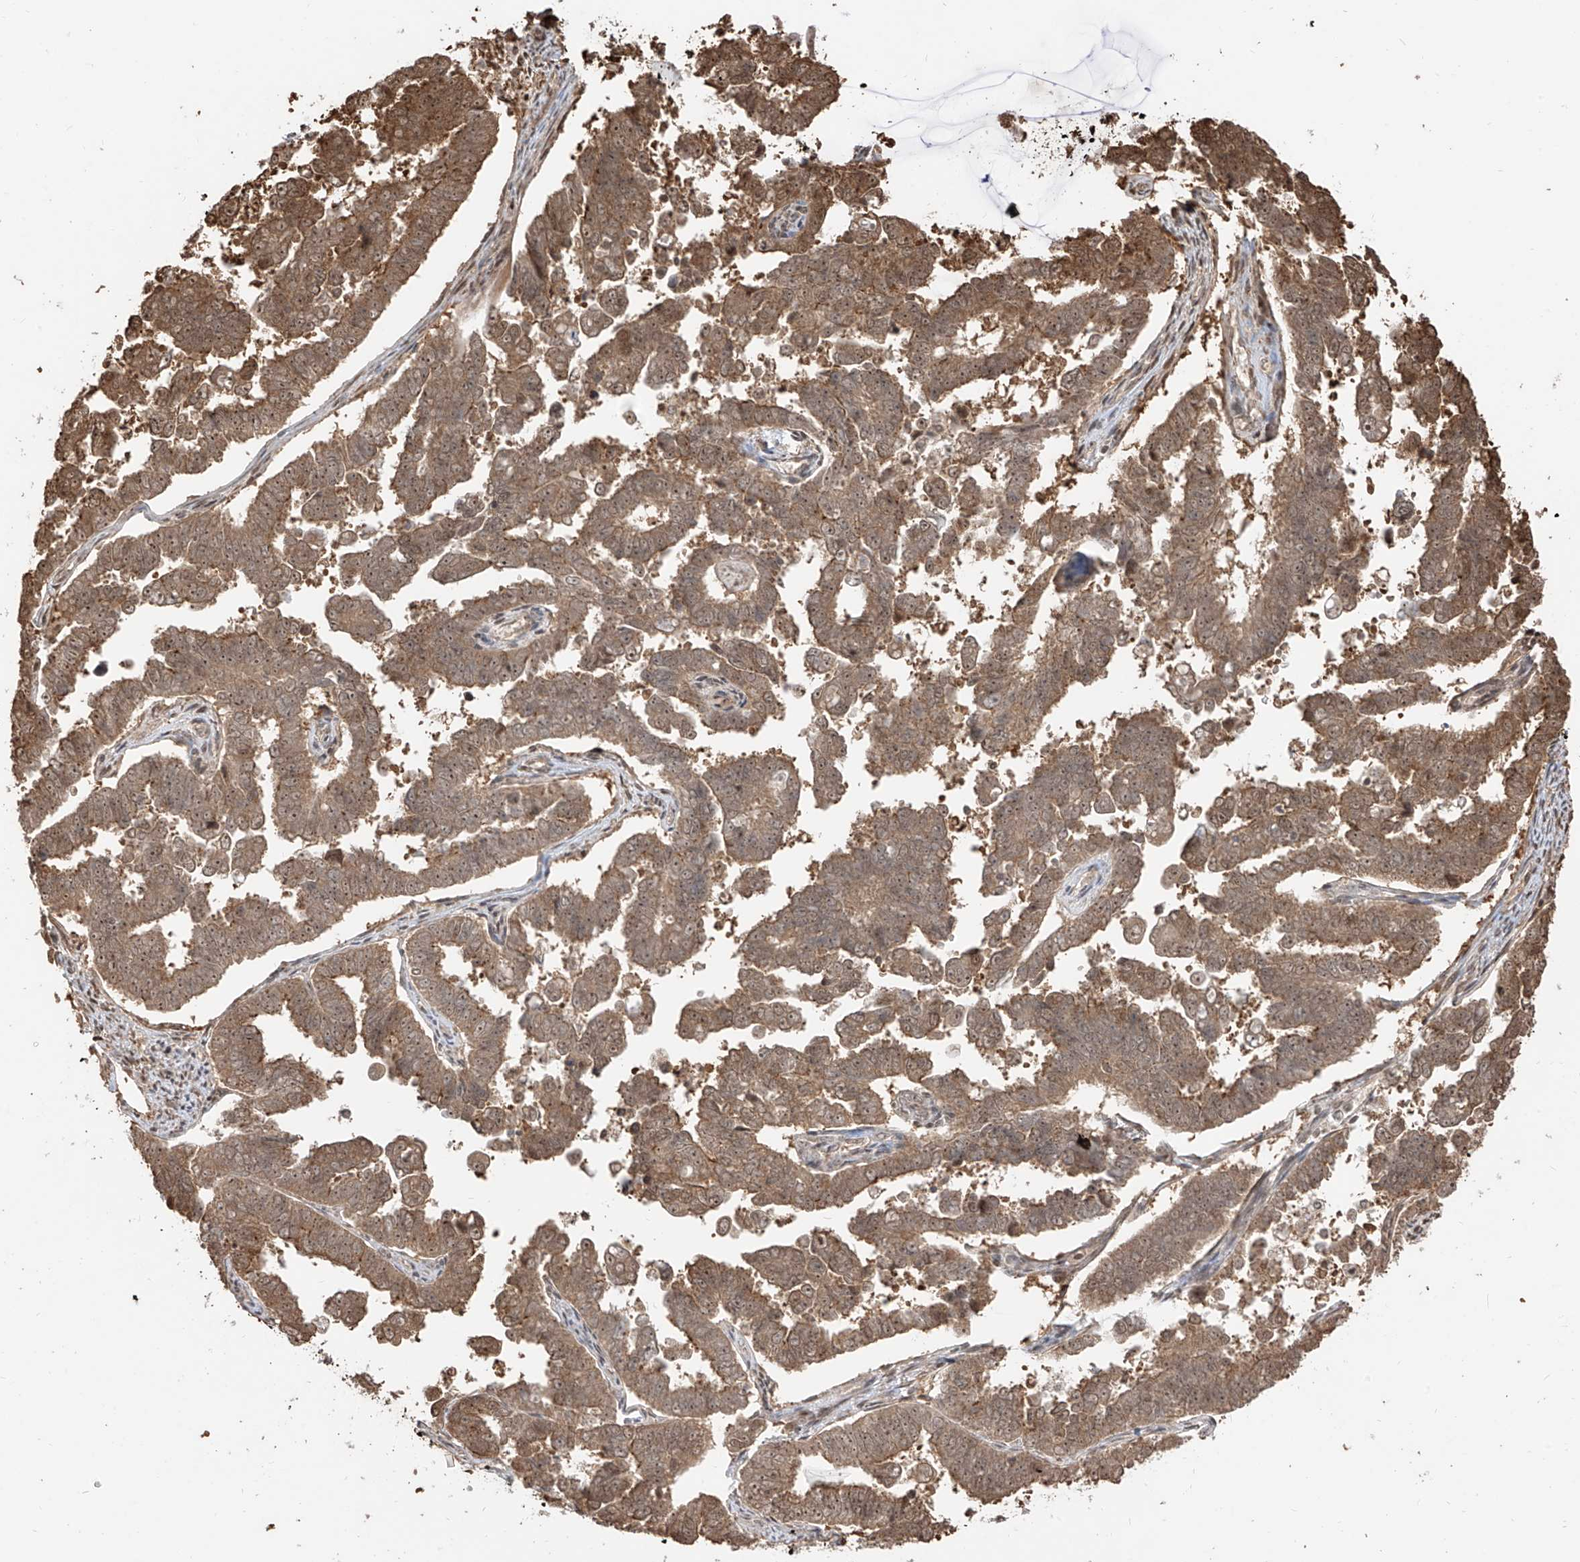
{"staining": {"intensity": "moderate", "quantity": ">75%", "location": "cytoplasmic/membranous,nuclear"}, "tissue": "endometrial cancer", "cell_type": "Tumor cells", "image_type": "cancer", "snomed": [{"axis": "morphology", "description": "Adenocarcinoma, NOS"}, {"axis": "topography", "description": "Endometrium"}], "caption": "Immunohistochemical staining of endometrial cancer reveals medium levels of moderate cytoplasmic/membranous and nuclear protein expression in about >75% of tumor cells.", "gene": "VMP1", "patient": {"sex": "female", "age": 75}}